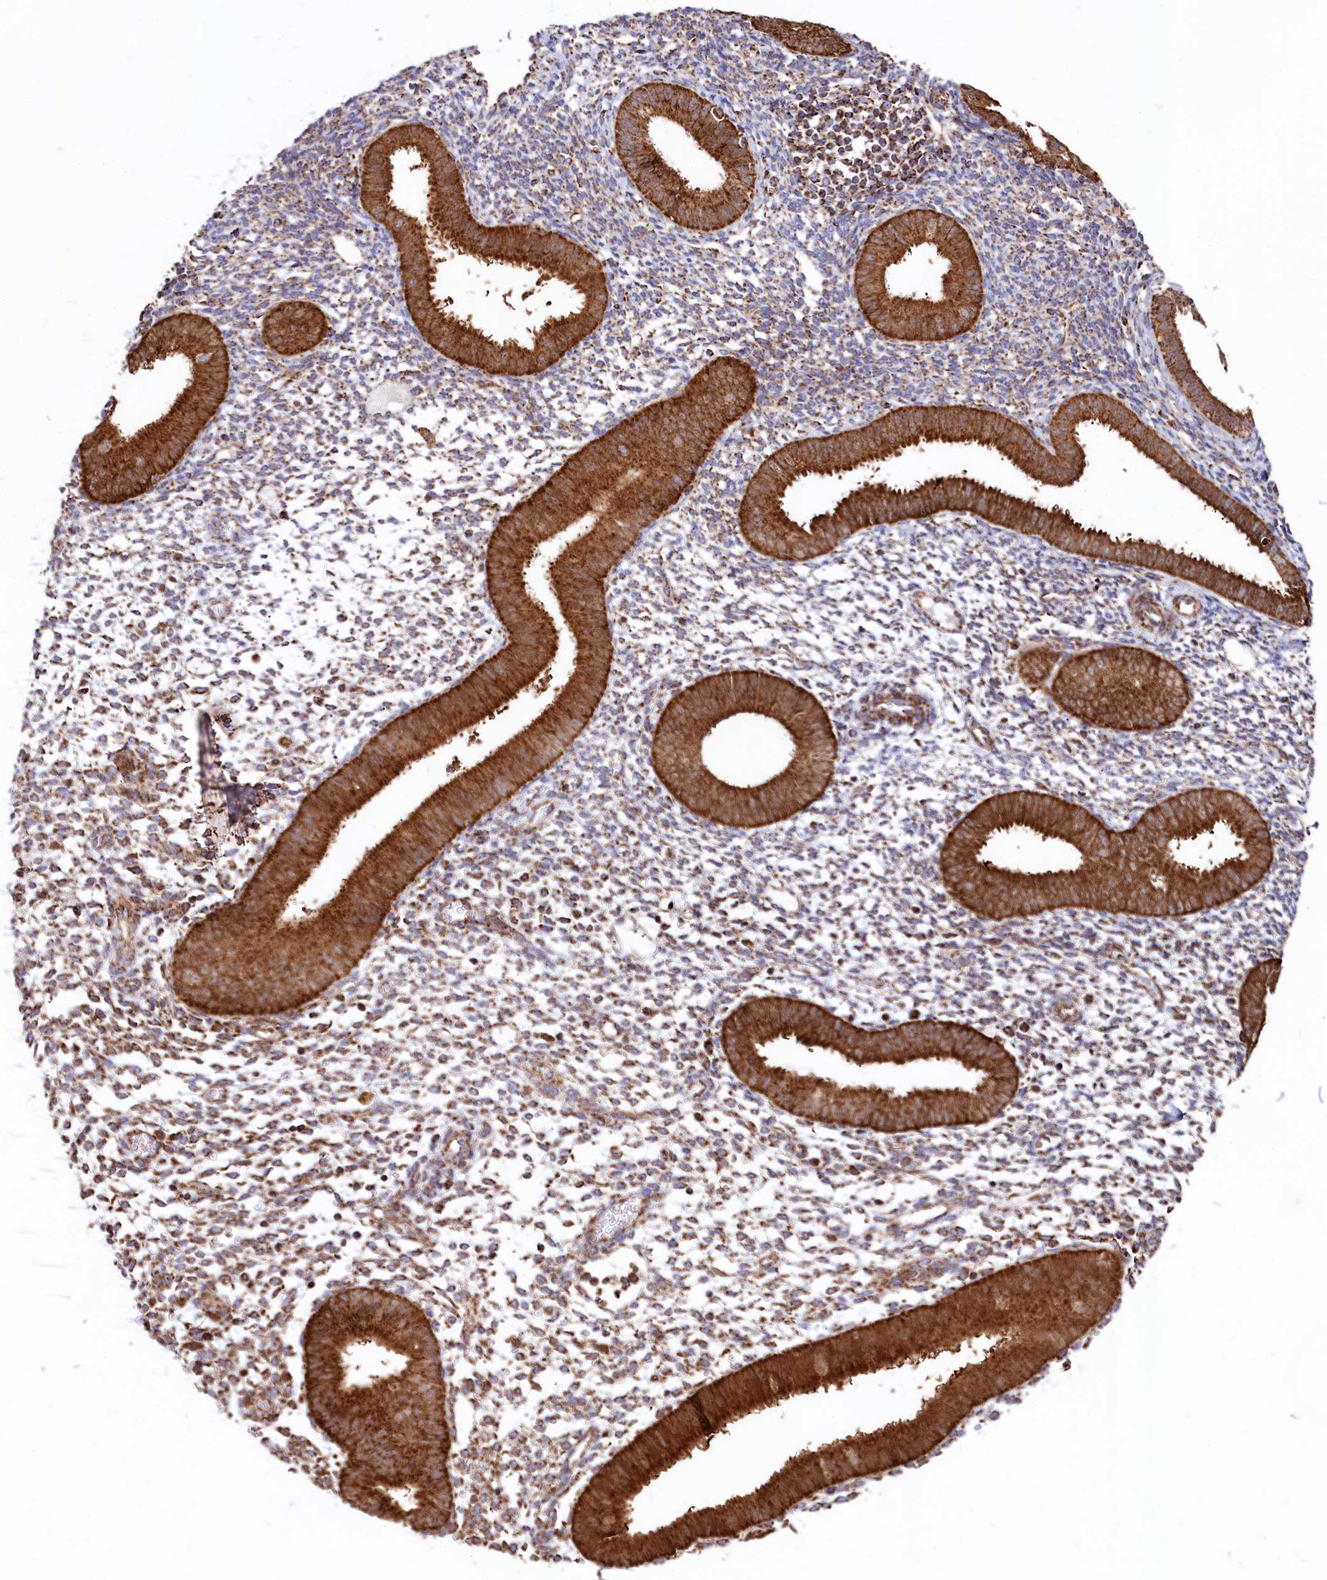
{"staining": {"intensity": "moderate", "quantity": "25%-75%", "location": "cytoplasmic/membranous"}, "tissue": "endometrium", "cell_type": "Cells in endometrial stroma", "image_type": "normal", "snomed": [{"axis": "morphology", "description": "Normal tissue, NOS"}, {"axis": "topography", "description": "Uterus"}, {"axis": "topography", "description": "Endometrium"}], "caption": "Immunohistochemistry (IHC) (DAB) staining of unremarkable endometrium displays moderate cytoplasmic/membranous protein positivity in approximately 25%-75% of cells in endometrial stroma.", "gene": "CLYBL", "patient": {"sex": "female", "age": 48}}